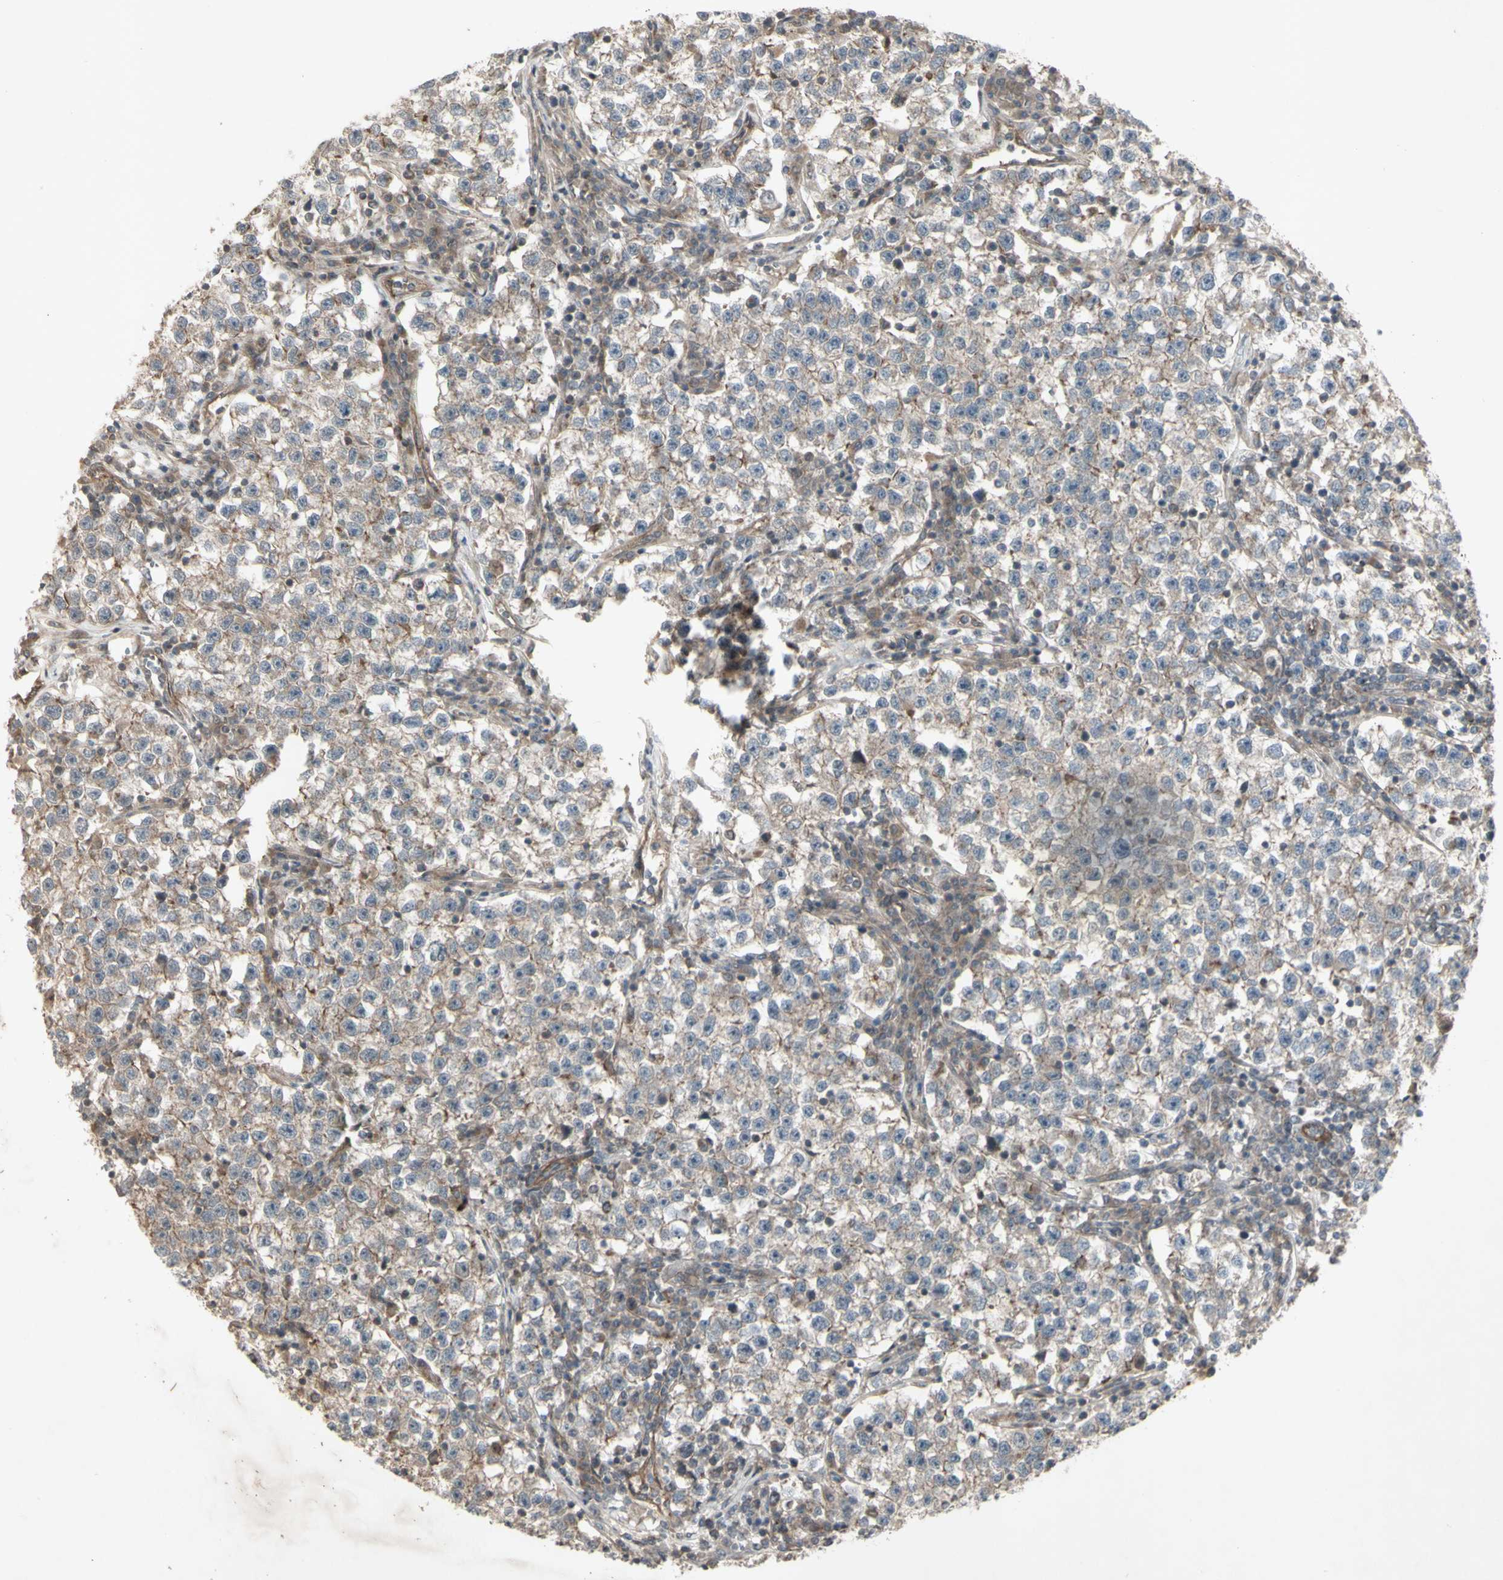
{"staining": {"intensity": "weak", "quantity": ">75%", "location": "cytoplasmic/membranous"}, "tissue": "testis cancer", "cell_type": "Tumor cells", "image_type": "cancer", "snomed": [{"axis": "morphology", "description": "Seminoma, NOS"}, {"axis": "topography", "description": "Testis"}], "caption": "Immunohistochemical staining of seminoma (testis) shows weak cytoplasmic/membranous protein staining in approximately >75% of tumor cells. The staining is performed using DAB (3,3'-diaminobenzidine) brown chromogen to label protein expression. The nuclei are counter-stained blue using hematoxylin.", "gene": "JAG1", "patient": {"sex": "male", "age": 22}}